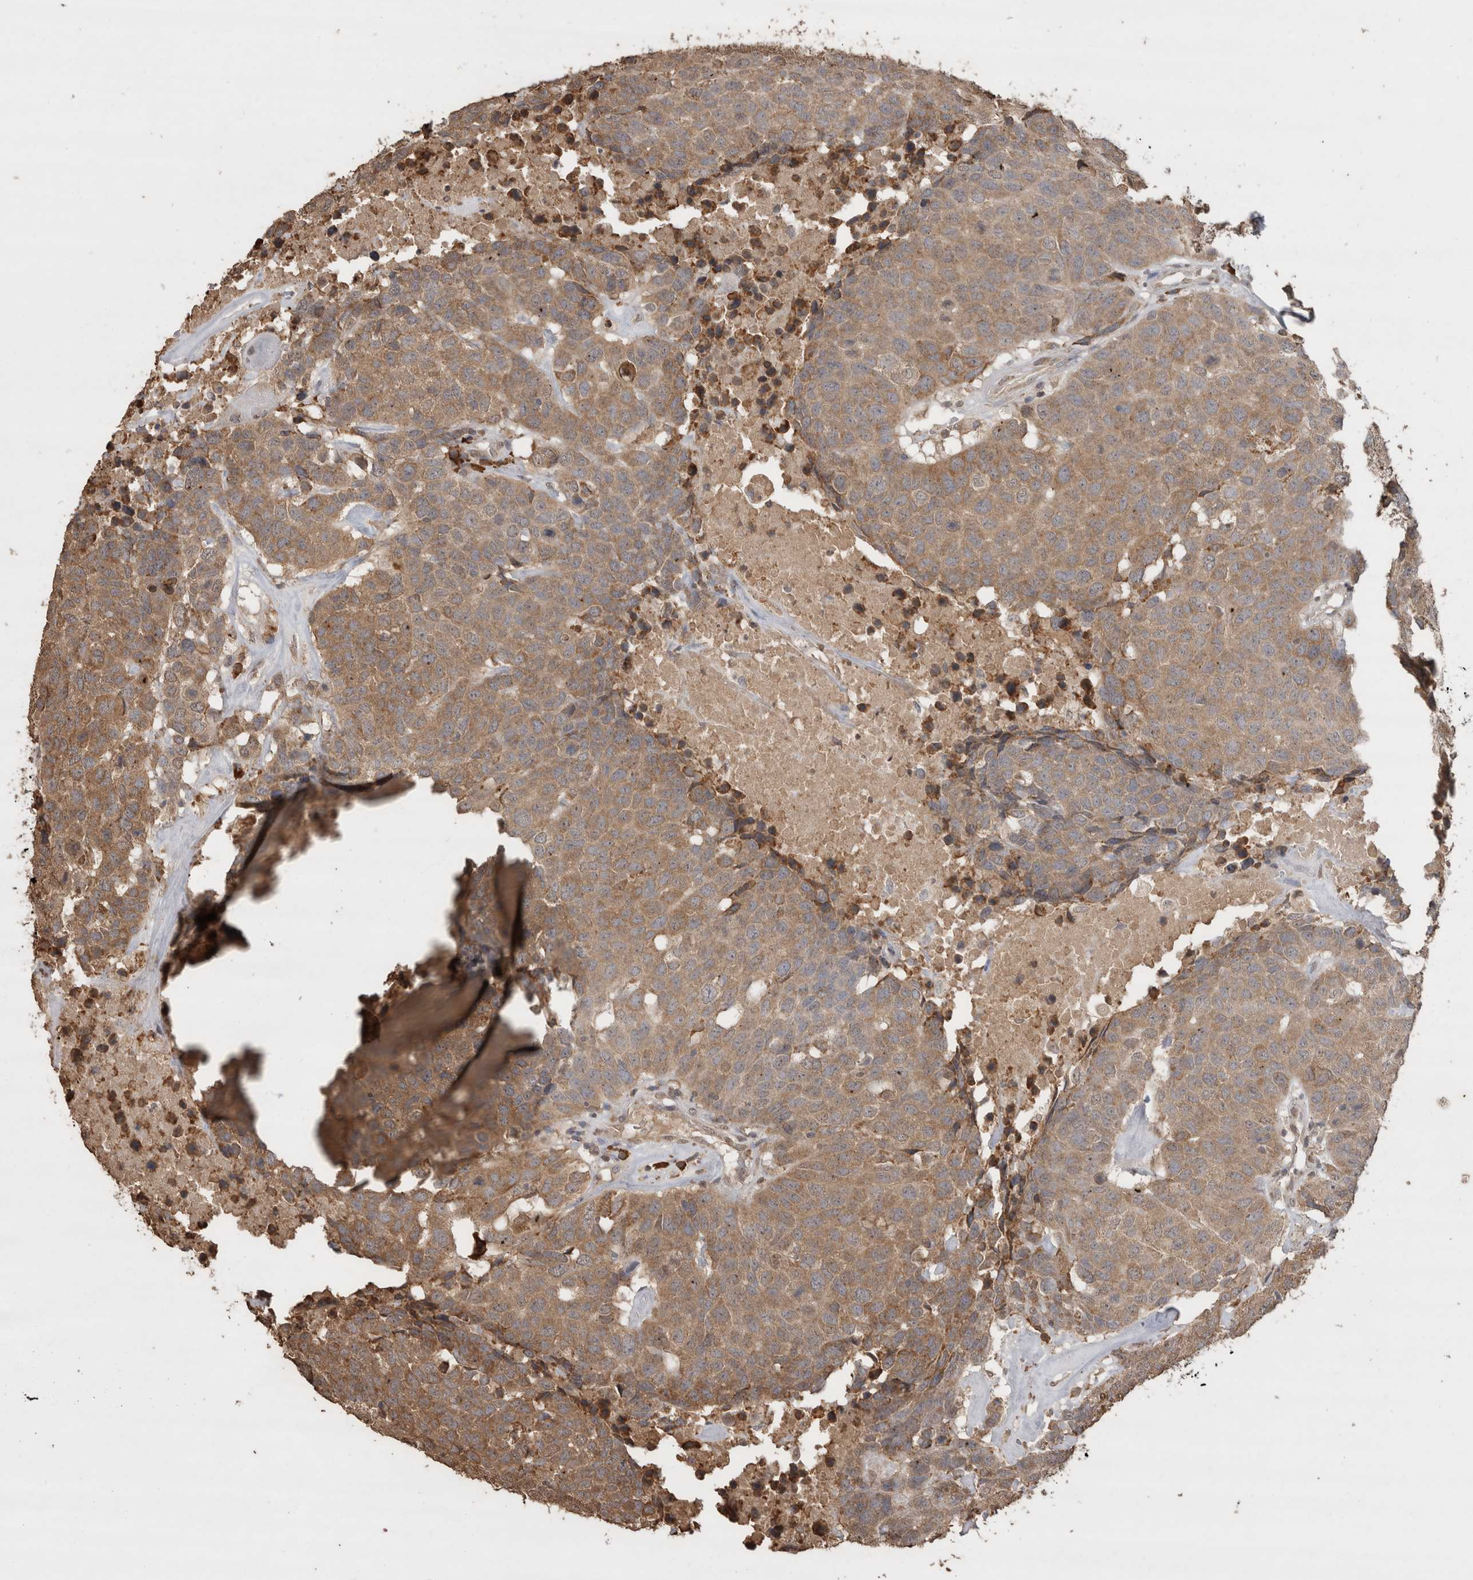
{"staining": {"intensity": "moderate", "quantity": ">75%", "location": "cytoplasmic/membranous"}, "tissue": "head and neck cancer", "cell_type": "Tumor cells", "image_type": "cancer", "snomed": [{"axis": "morphology", "description": "Squamous cell carcinoma, NOS"}, {"axis": "topography", "description": "Head-Neck"}], "caption": "Protein staining of head and neck cancer tissue reveals moderate cytoplasmic/membranous positivity in about >75% of tumor cells.", "gene": "CRELD2", "patient": {"sex": "male", "age": 66}}